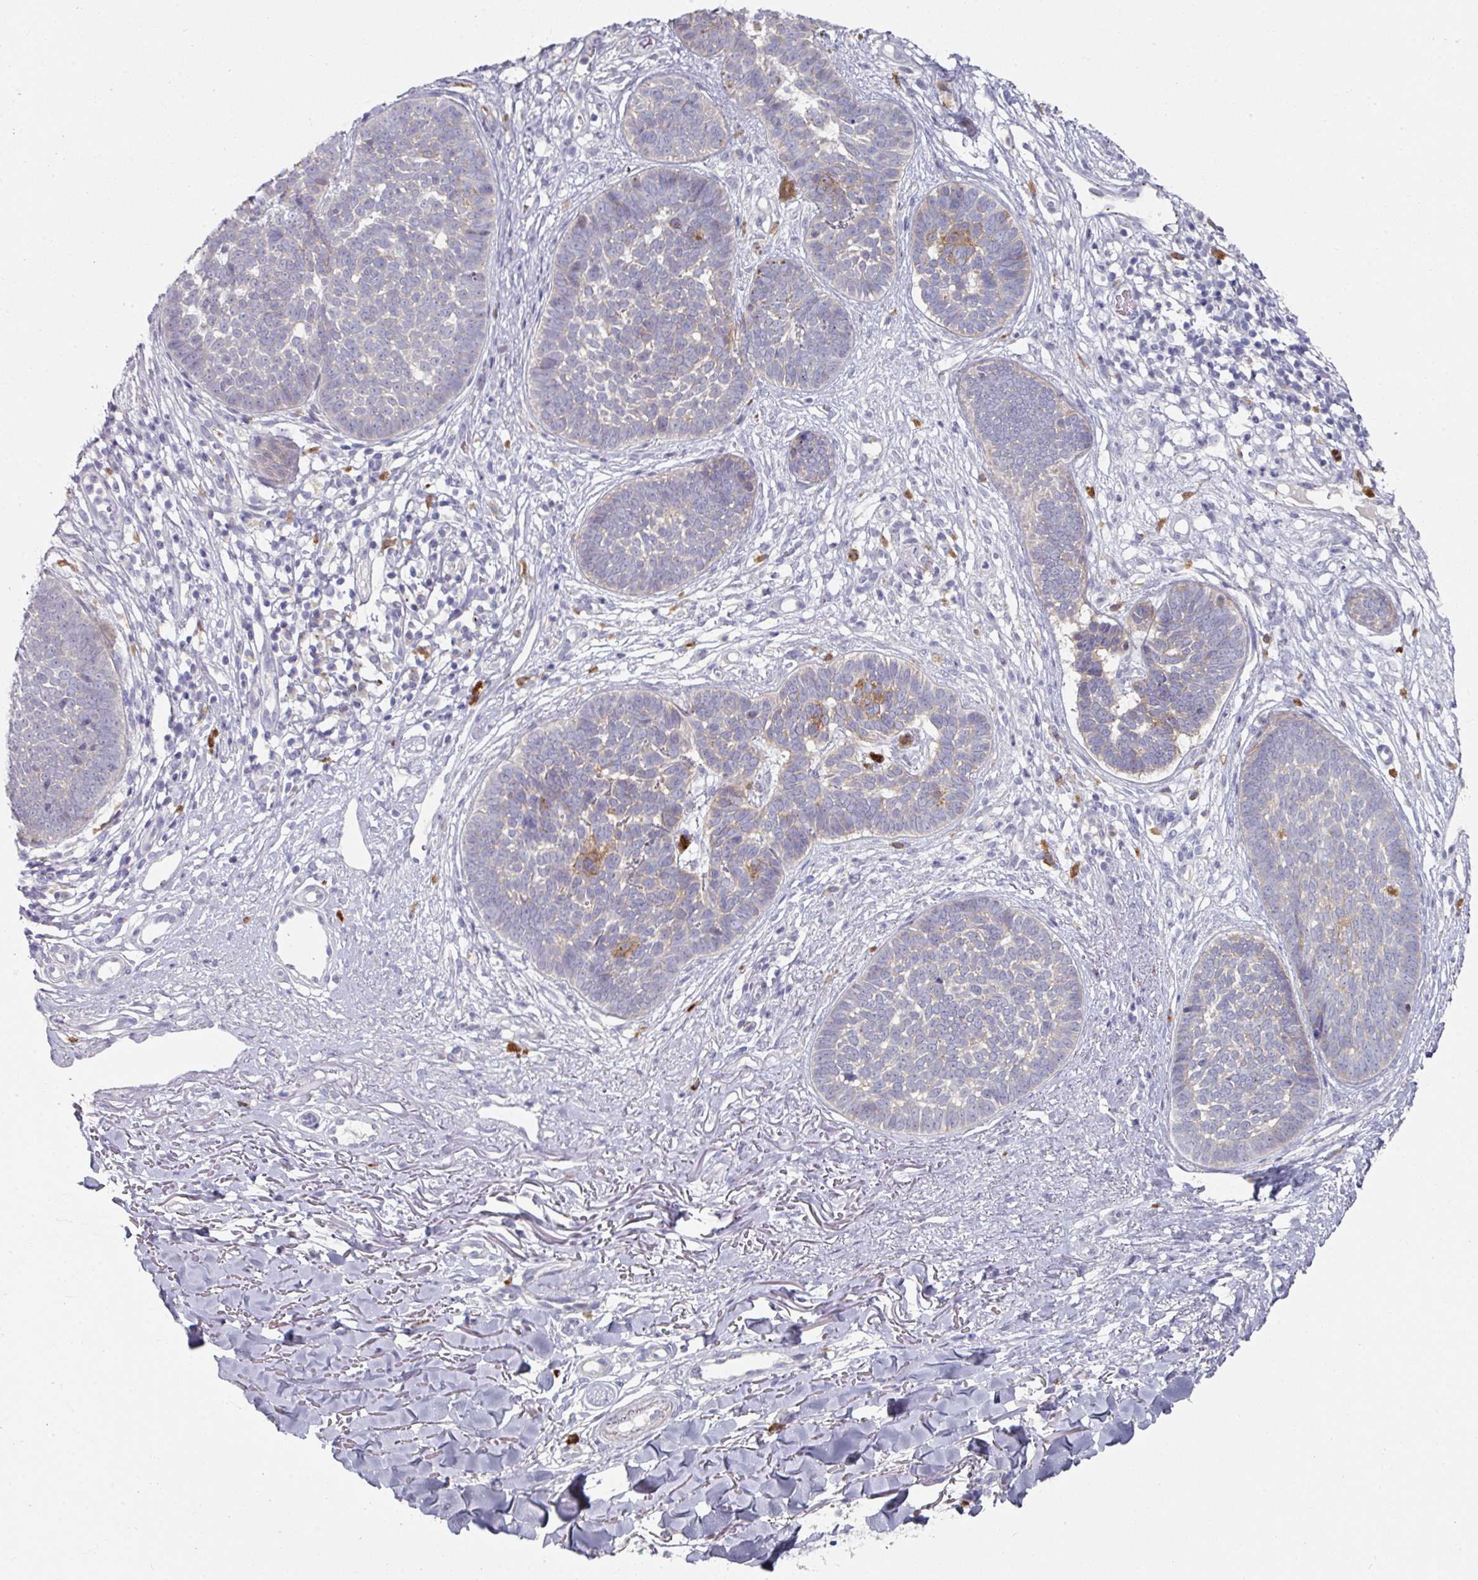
{"staining": {"intensity": "moderate", "quantity": "<25%", "location": "cytoplasmic/membranous"}, "tissue": "skin cancer", "cell_type": "Tumor cells", "image_type": "cancer", "snomed": [{"axis": "morphology", "description": "Basal cell carcinoma"}, {"axis": "topography", "description": "Skin"}, {"axis": "topography", "description": "Skin of neck"}, {"axis": "topography", "description": "Skin of shoulder"}, {"axis": "topography", "description": "Skin of back"}], "caption": "Moderate cytoplasmic/membranous staining for a protein is present in about <25% of tumor cells of skin cancer (basal cell carcinoma) using IHC.", "gene": "NT5C1A", "patient": {"sex": "male", "age": 80}}